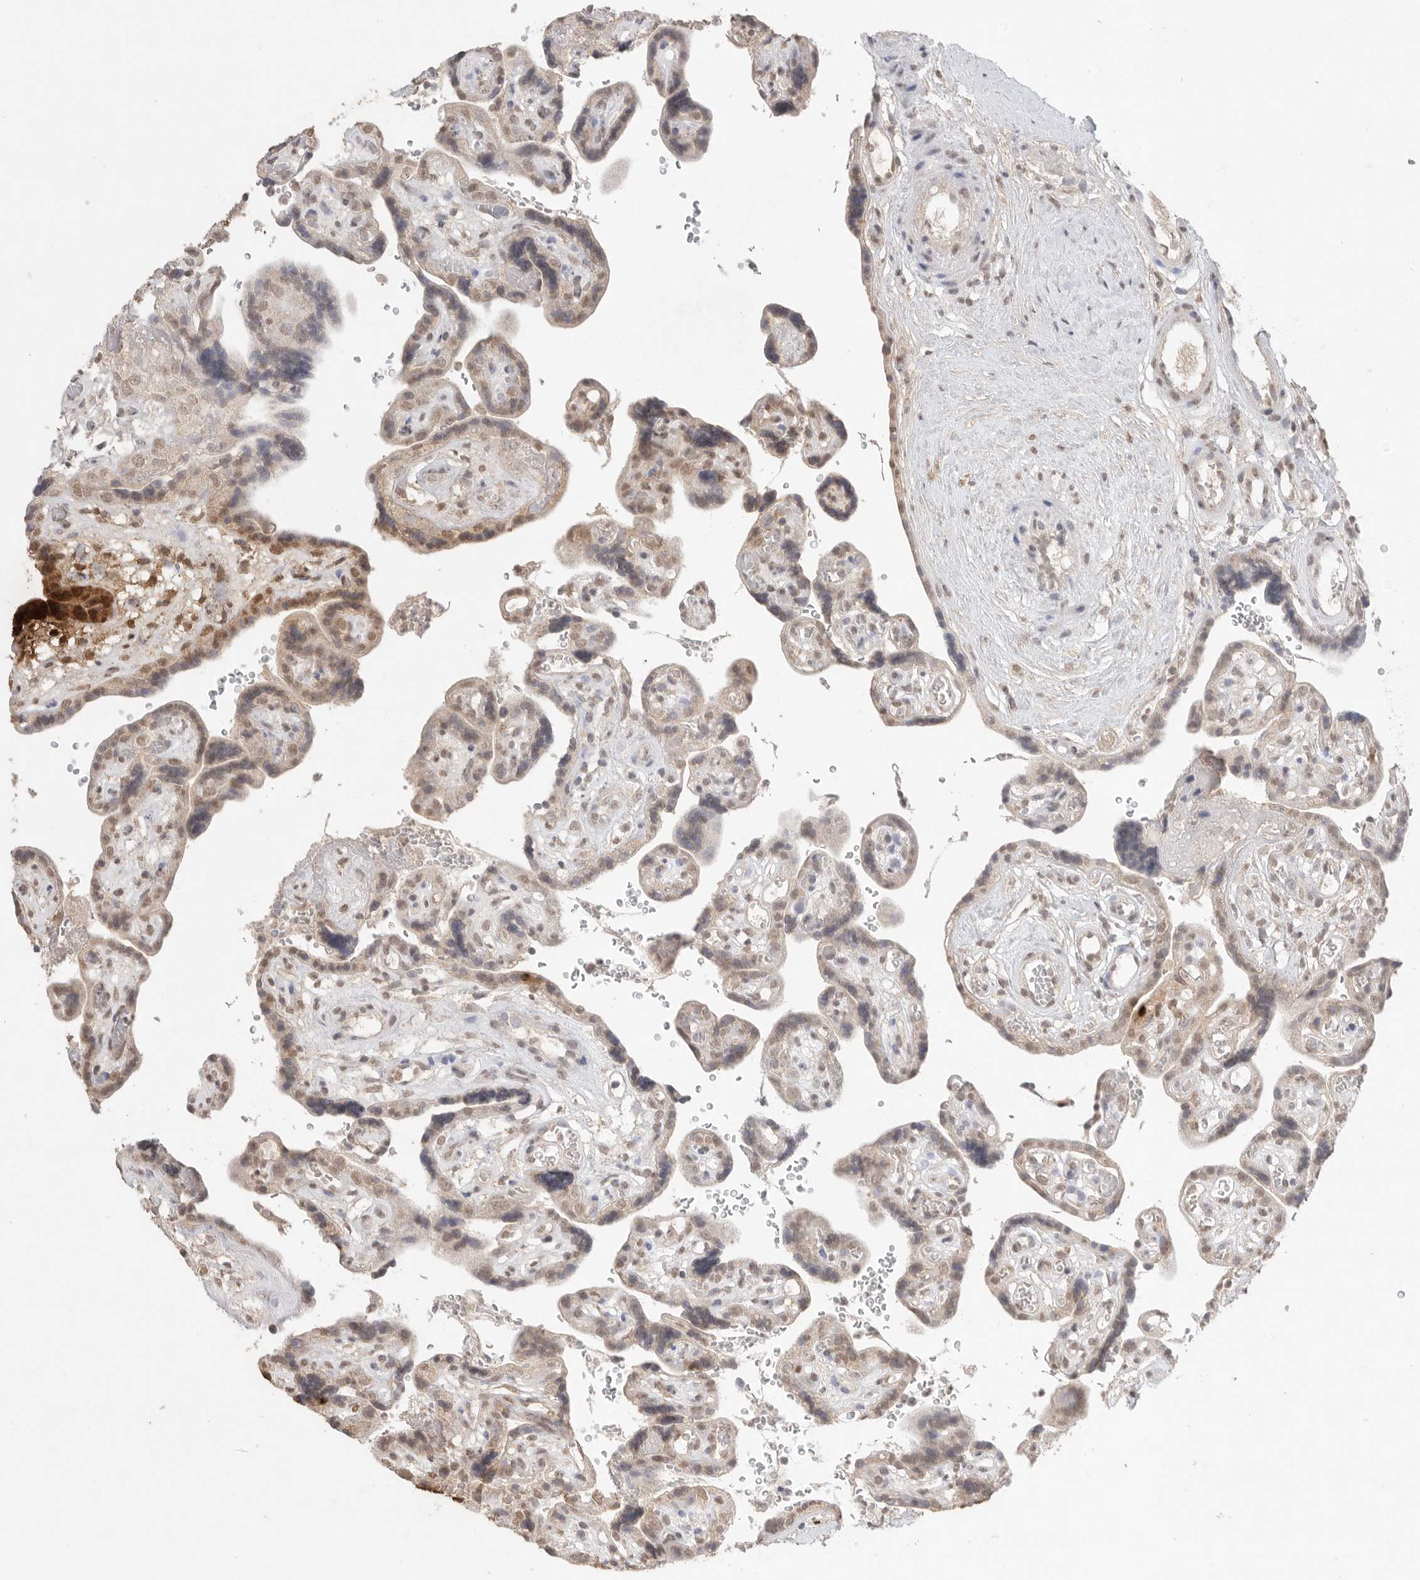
{"staining": {"intensity": "moderate", "quantity": ">75%", "location": "nuclear"}, "tissue": "placenta", "cell_type": "Decidual cells", "image_type": "normal", "snomed": [{"axis": "morphology", "description": "Normal tissue, NOS"}, {"axis": "topography", "description": "Placenta"}], "caption": "Moderate nuclear staining is identified in approximately >75% of decidual cells in benign placenta.", "gene": "KLK5", "patient": {"sex": "female", "age": 30}}